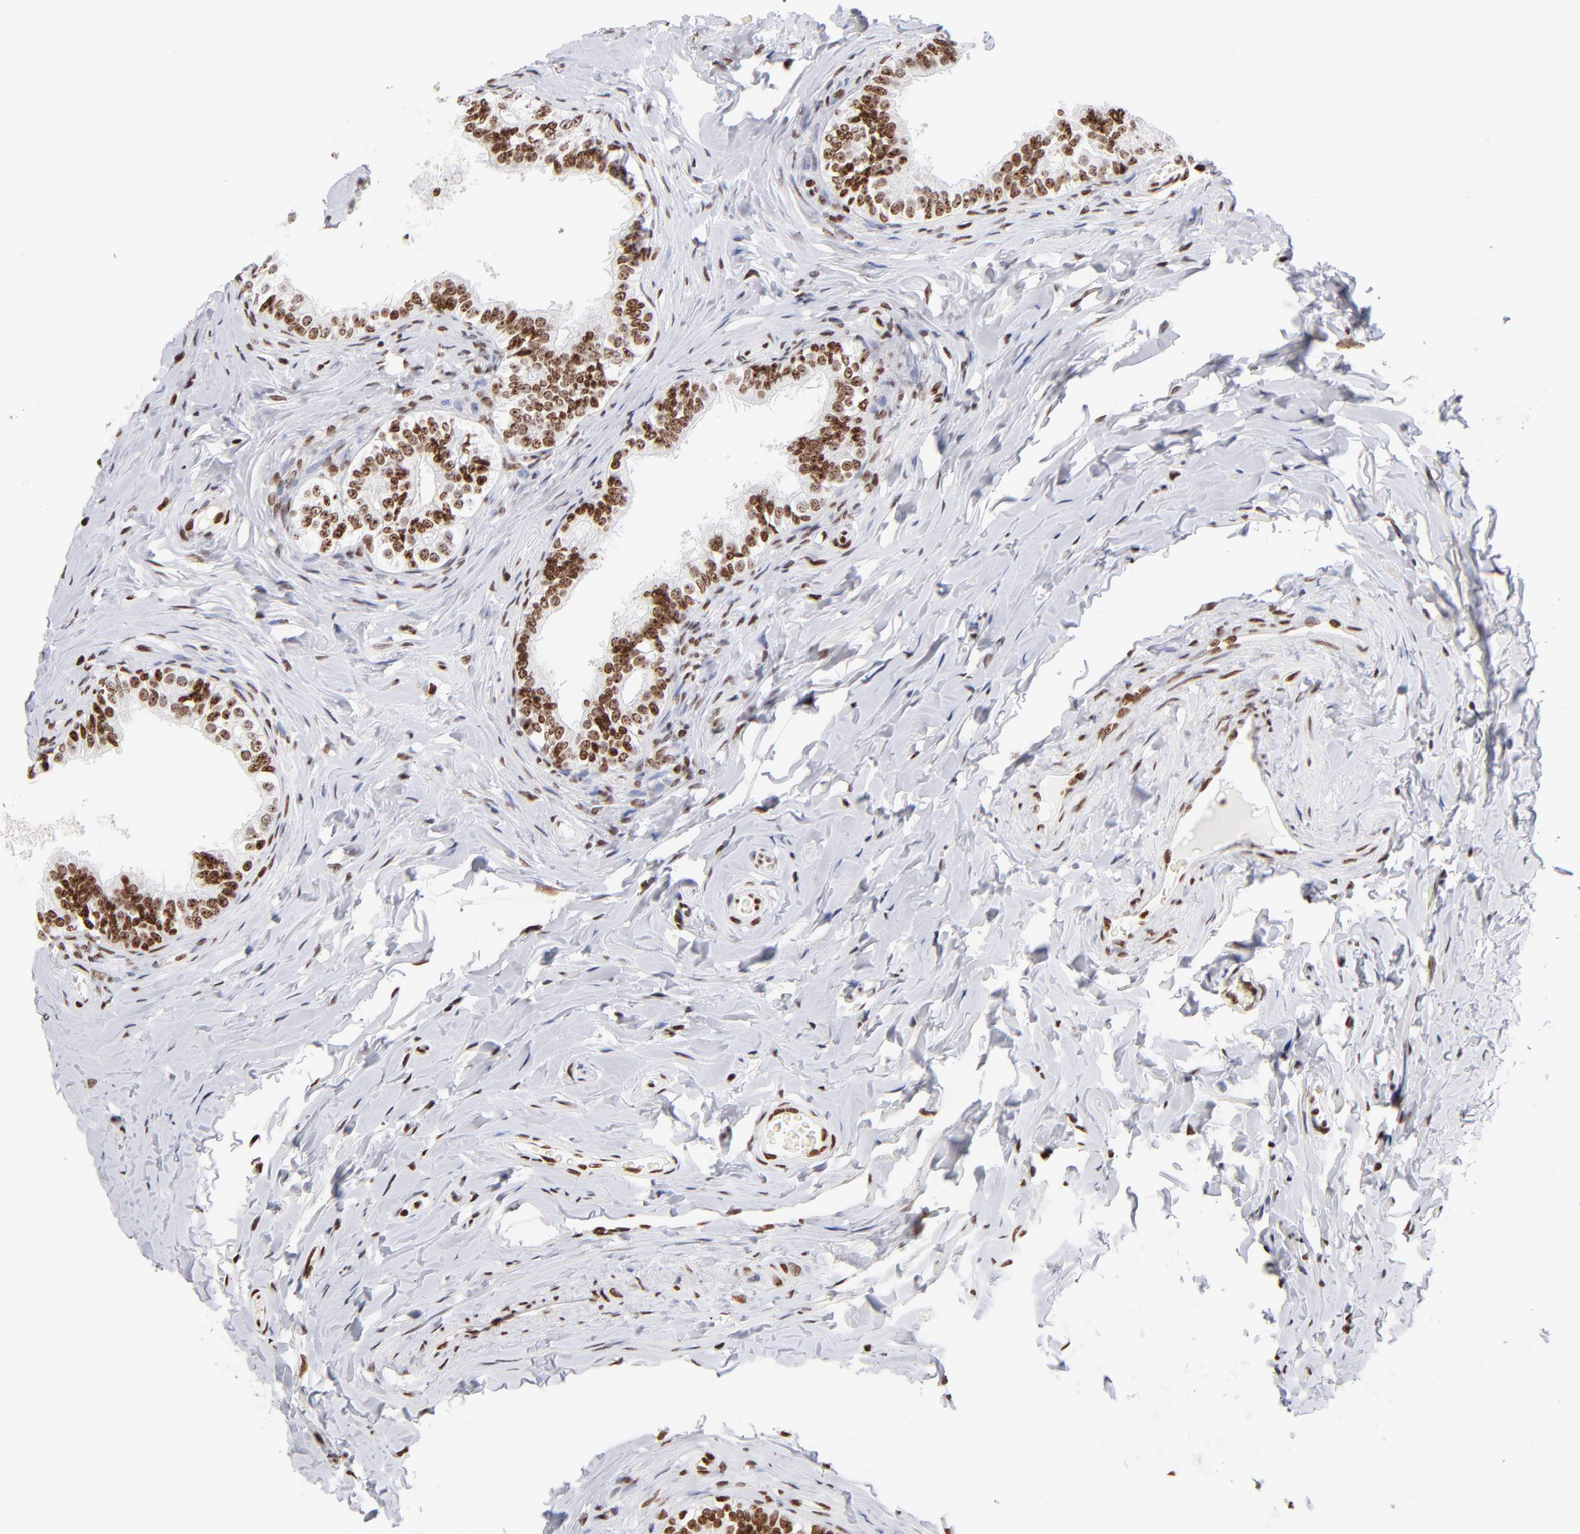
{"staining": {"intensity": "moderate", "quantity": ">75%", "location": "nuclear"}, "tissue": "epididymis", "cell_type": "Glandular cells", "image_type": "normal", "snomed": [{"axis": "morphology", "description": "Normal tissue, NOS"}, {"axis": "topography", "description": "Soft tissue"}, {"axis": "topography", "description": "Epididymis"}], "caption": "Immunohistochemistry histopathology image of normal human epididymis stained for a protein (brown), which displays medium levels of moderate nuclear positivity in approximately >75% of glandular cells.", "gene": "RTL4", "patient": {"sex": "male", "age": 26}}